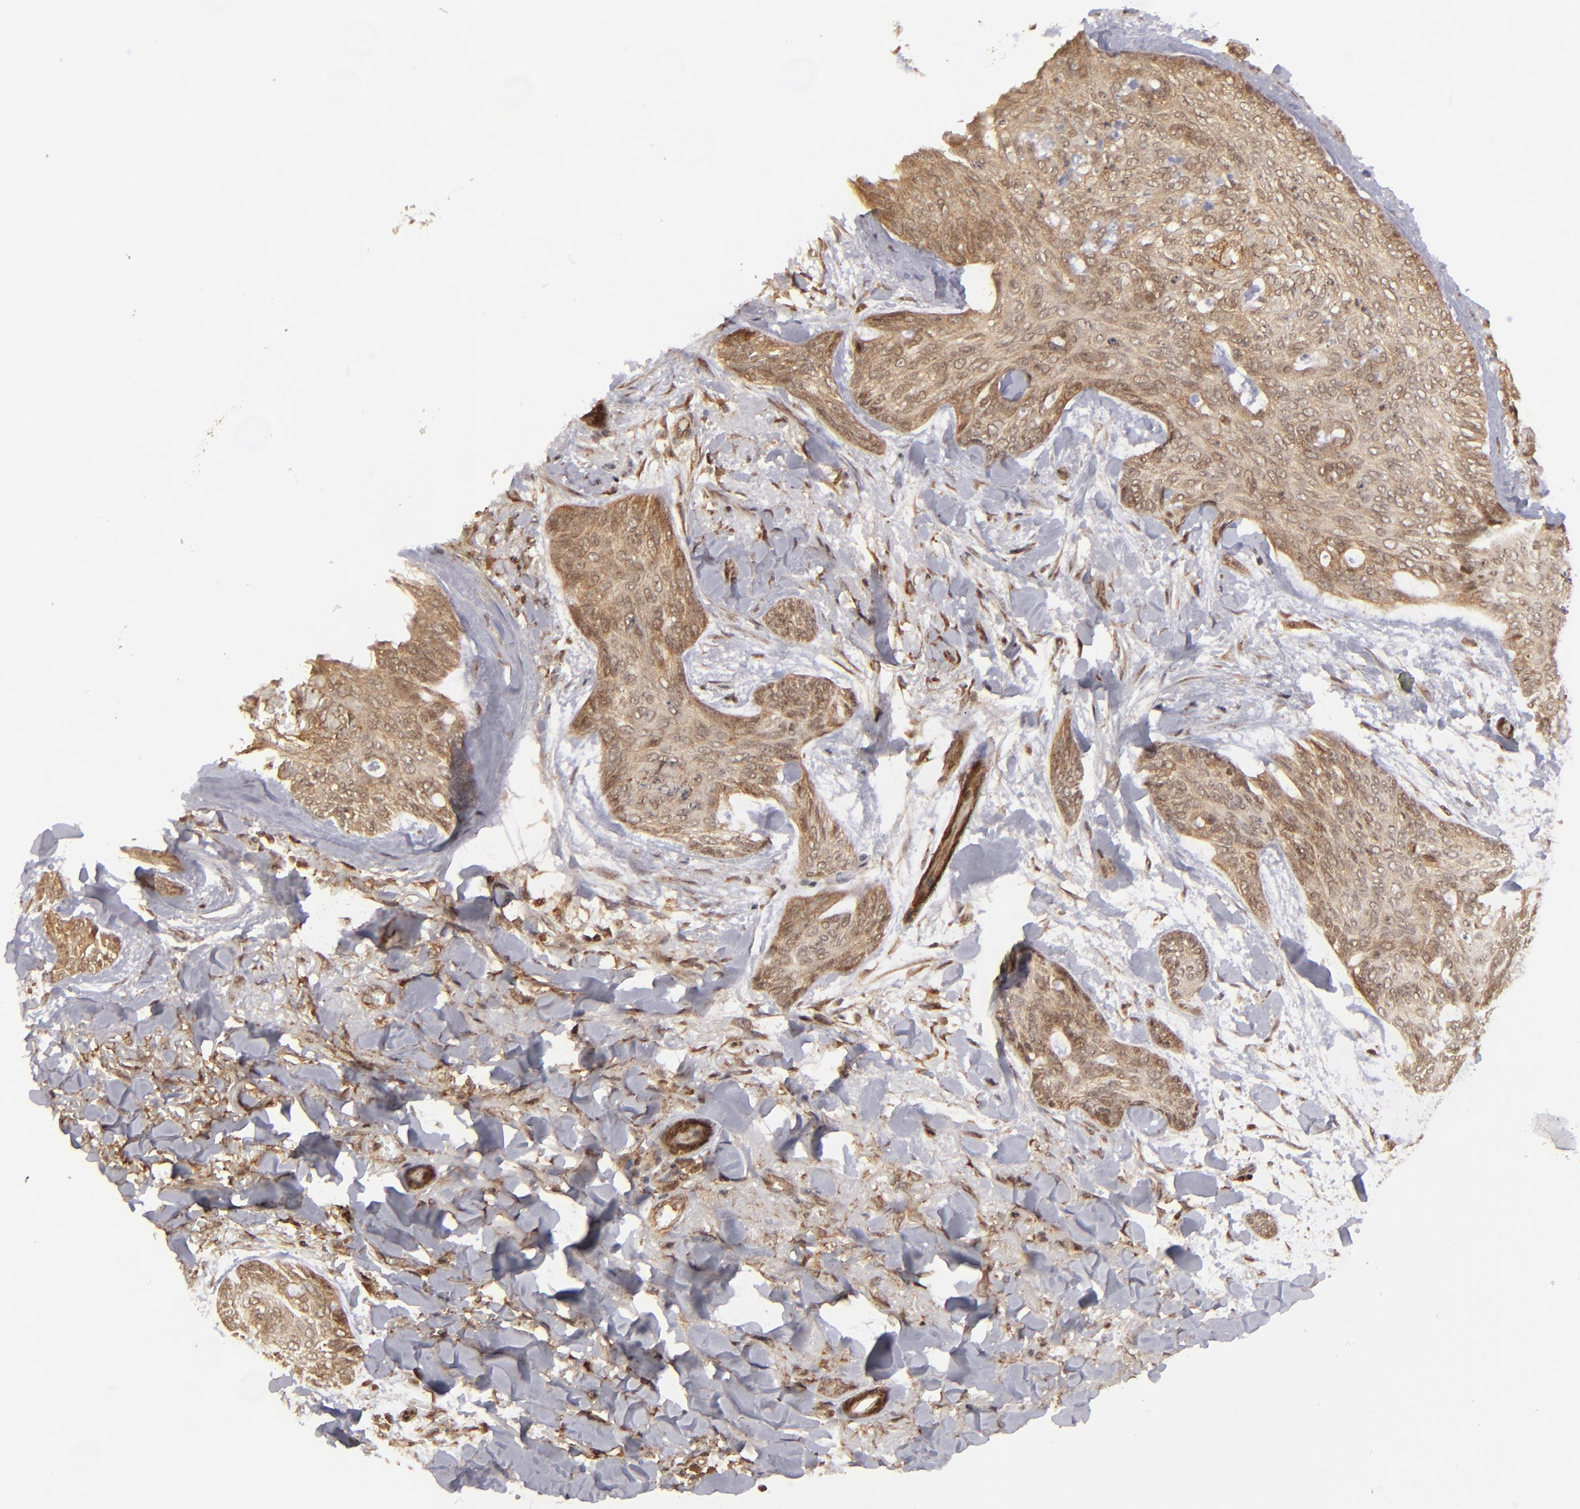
{"staining": {"intensity": "moderate", "quantity": ">75%", "location": "cytoplasmic/membranous,nuclear"}, "tissue": "skin cancer", "cell_type": "Tumor cells", "image_type": "cancer", "snomed": [{"axis": "morphology", "description": "Normal tissue, NOS"}, {"axis": "morphology", "description": "Basal cell carcinoma"}, {"axis": "topography", "description": "Skin"}], "caption": "An image of human skin basal cell carcinoma stained for a protein demonstrates moderate cytoplasmic/membranous and nuclear brown staining in tumor cells.", "gene": "RGS6", "patient": {"sex": "female", "age": 71}}